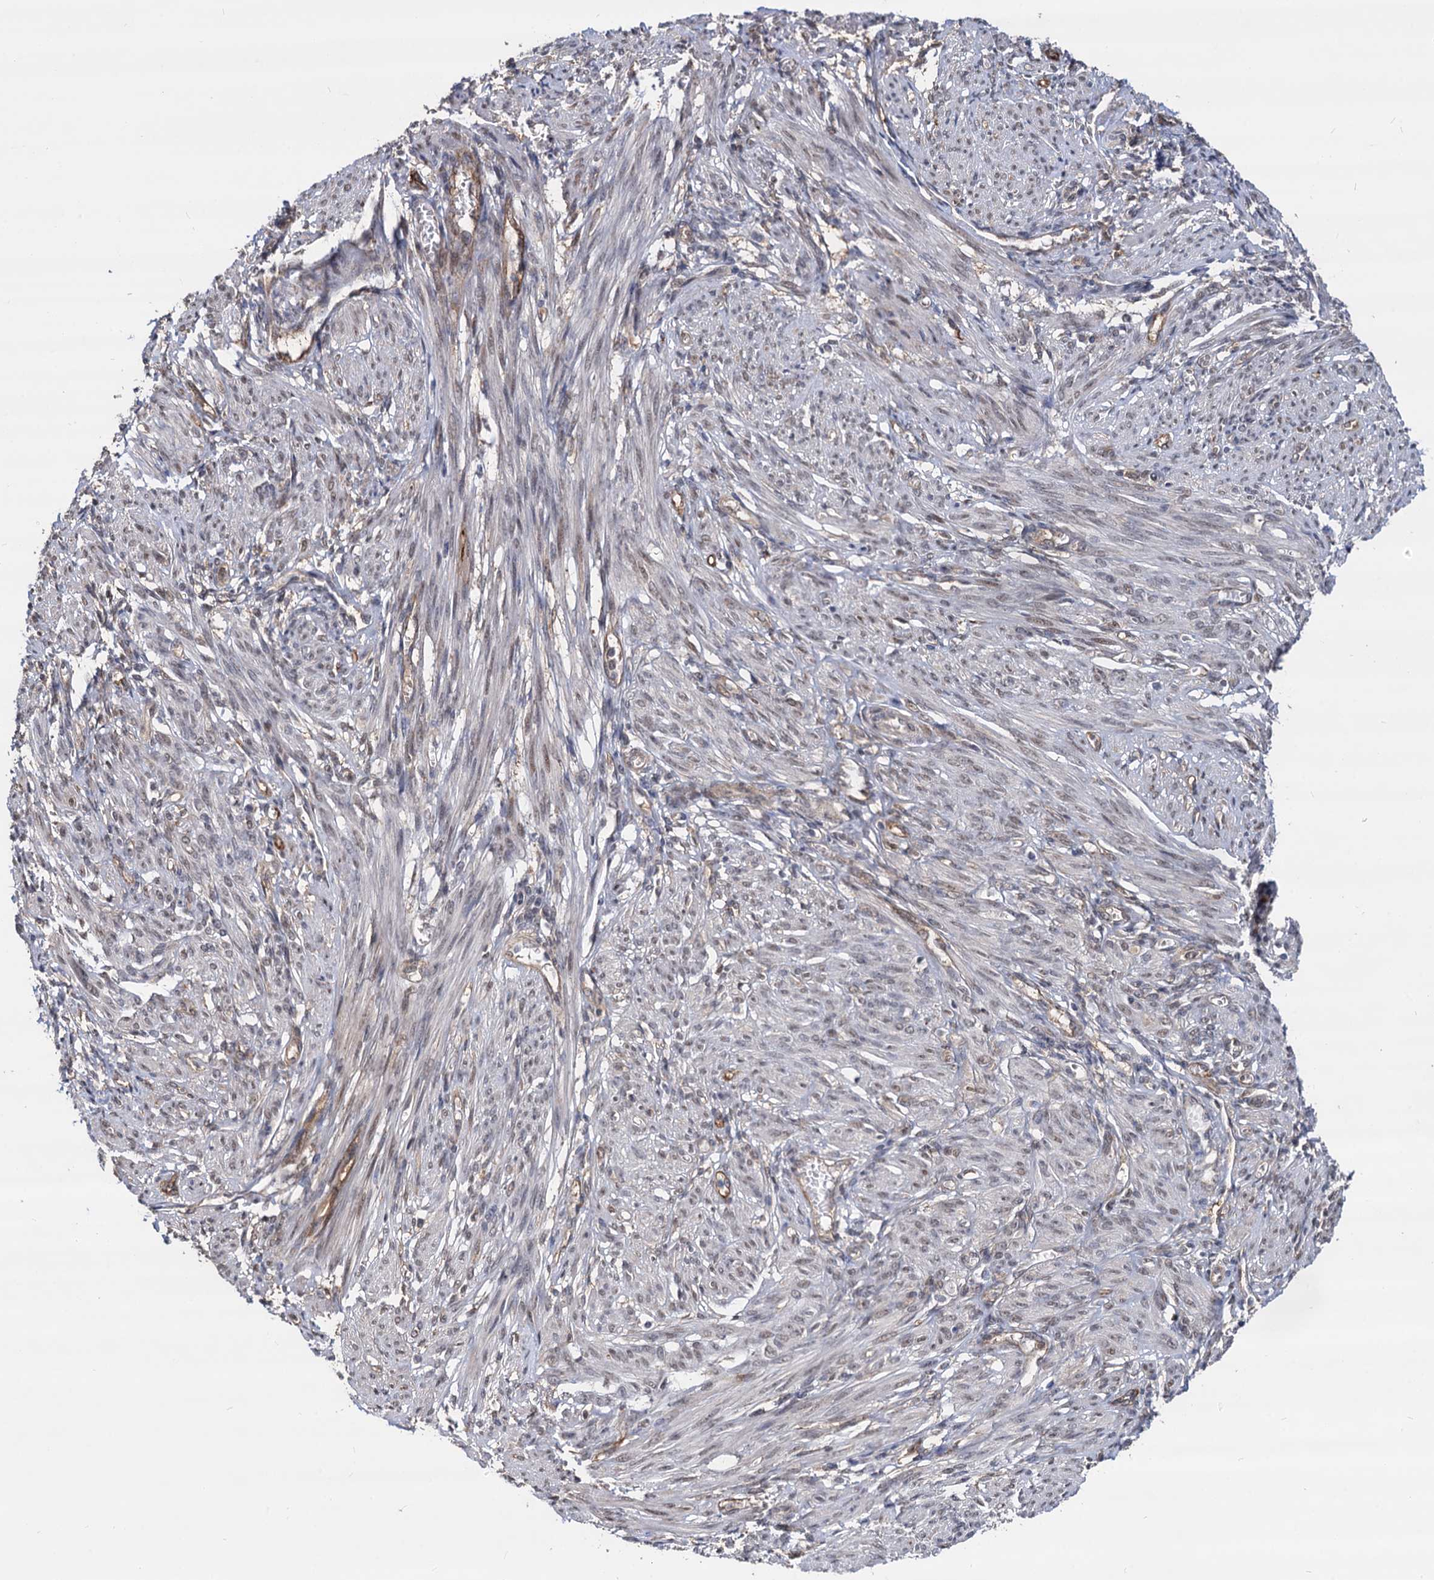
{"staining": {"intensity": "moderate", "quantity": "25%-75%", "location": "cytoplasmic/membranous,nuclear"}, "tissue": "smooth muscle", "cell_type": "Smooth muscle cells", "image_type": "normal", "snomed": [{"axis": "morphology", "description": "Normal tissue, NOS"}, {"axis": "topography", "description": "Smooth muscle"}], "caption": "About 25%-75% of smooth muscle cells in normal smooth muscle display moderate cytoplasmic/membranous,nuclear protein staining as visualized by brown immunohistochemical staining.", "gene": "PSMD4", "patient": {"sex": "female", "age": 39}}